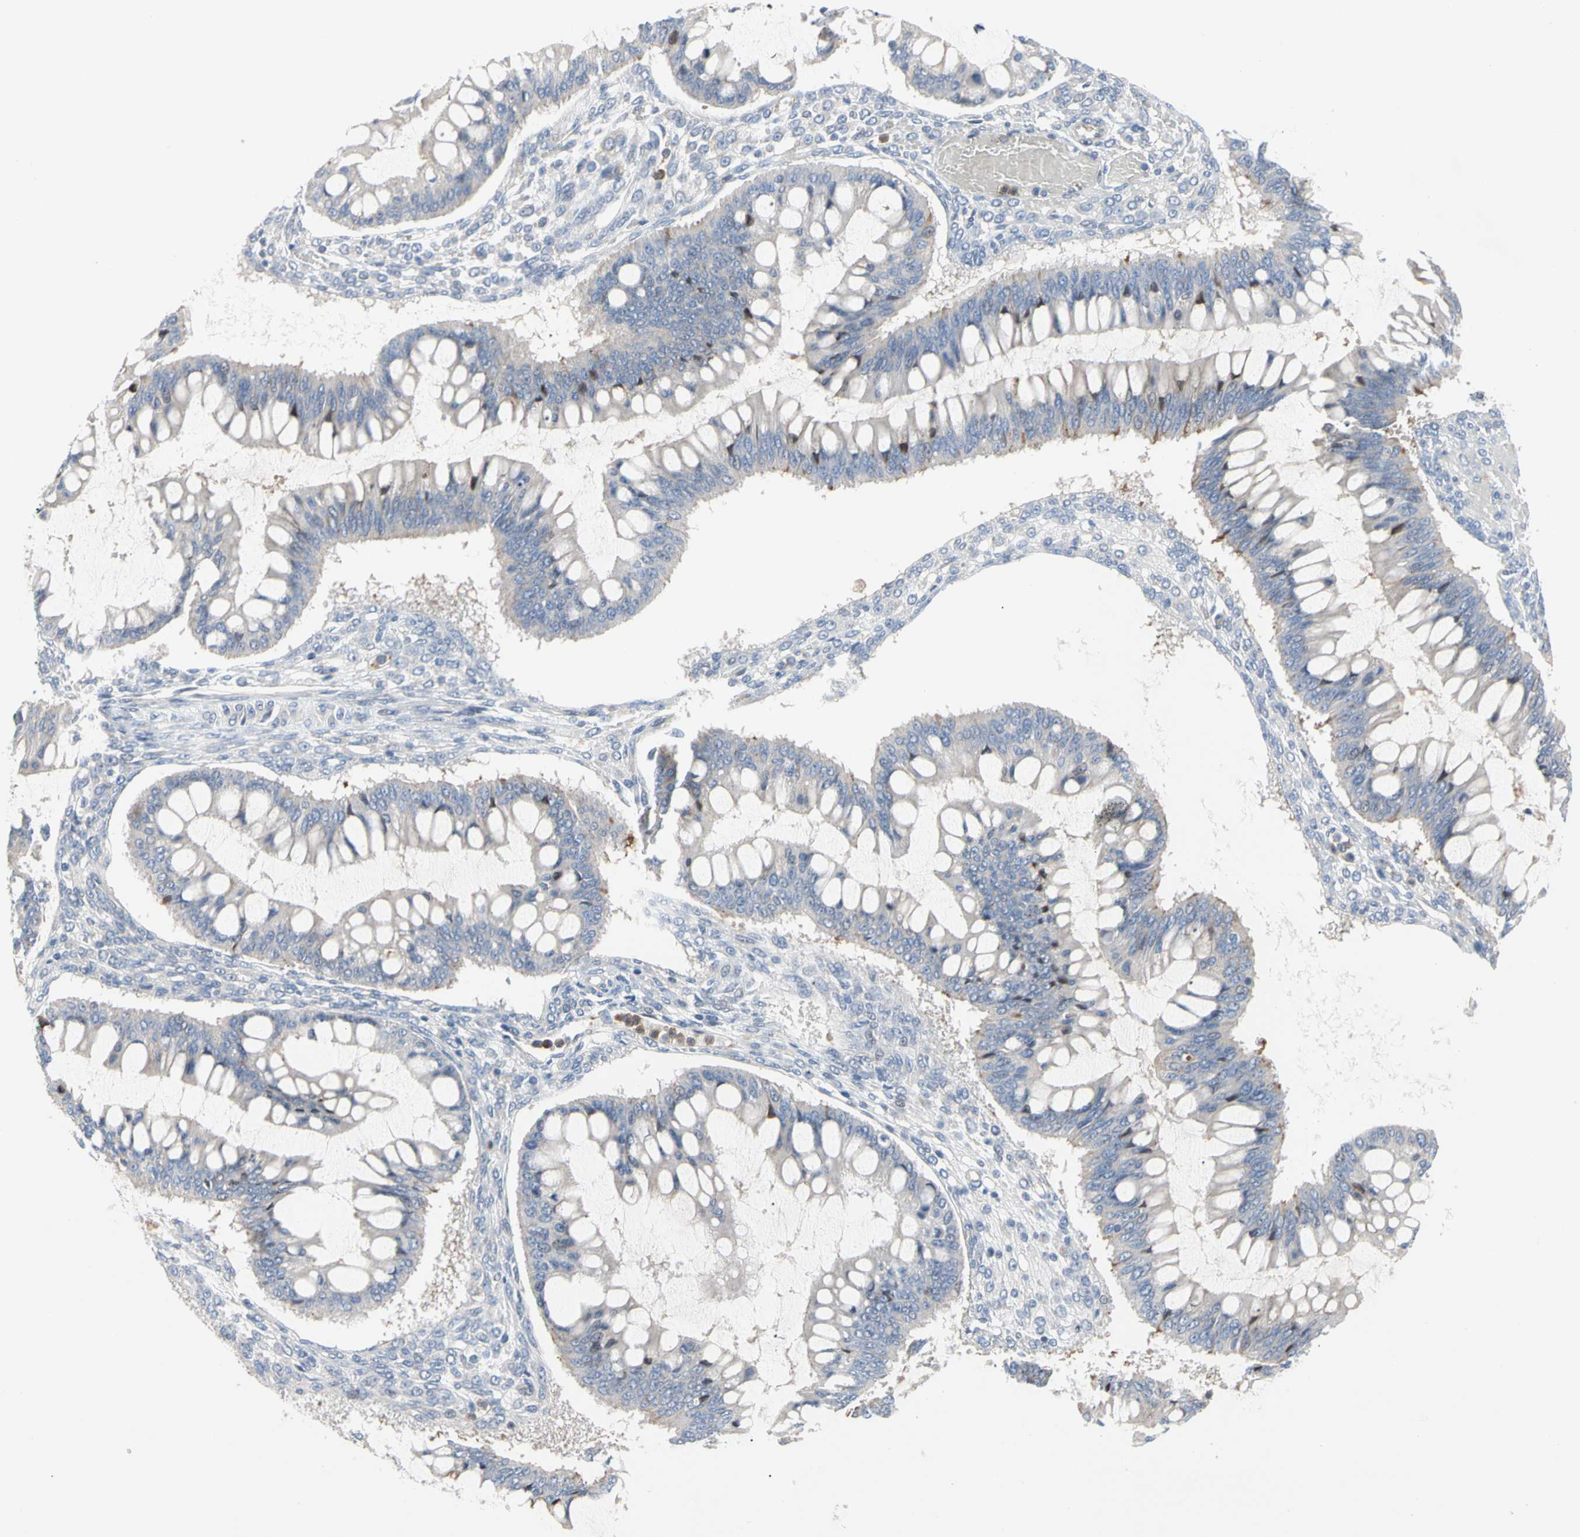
{"staining": {"intensity": "weak", "quantity": "<25%", "location": "cytoplasmic/membranous"}, "tissue": "ovarian cancer", "cell_type": "Tumor cells", "image_type": "cancer", "snomed": [{"axis": "morphology", "description": "Cystadenocarcinoma, mucinous, NOS"}, {"axis": "topography", "description": "Ovary"}], "caption": "This is an immunohistochemistry histopathology image of human ovarian mucinous cystadenocarcinoma. There is no positivity in tumor cells.", "gene": "MCL1", "patient": {"sex": "female", "age": 73}}